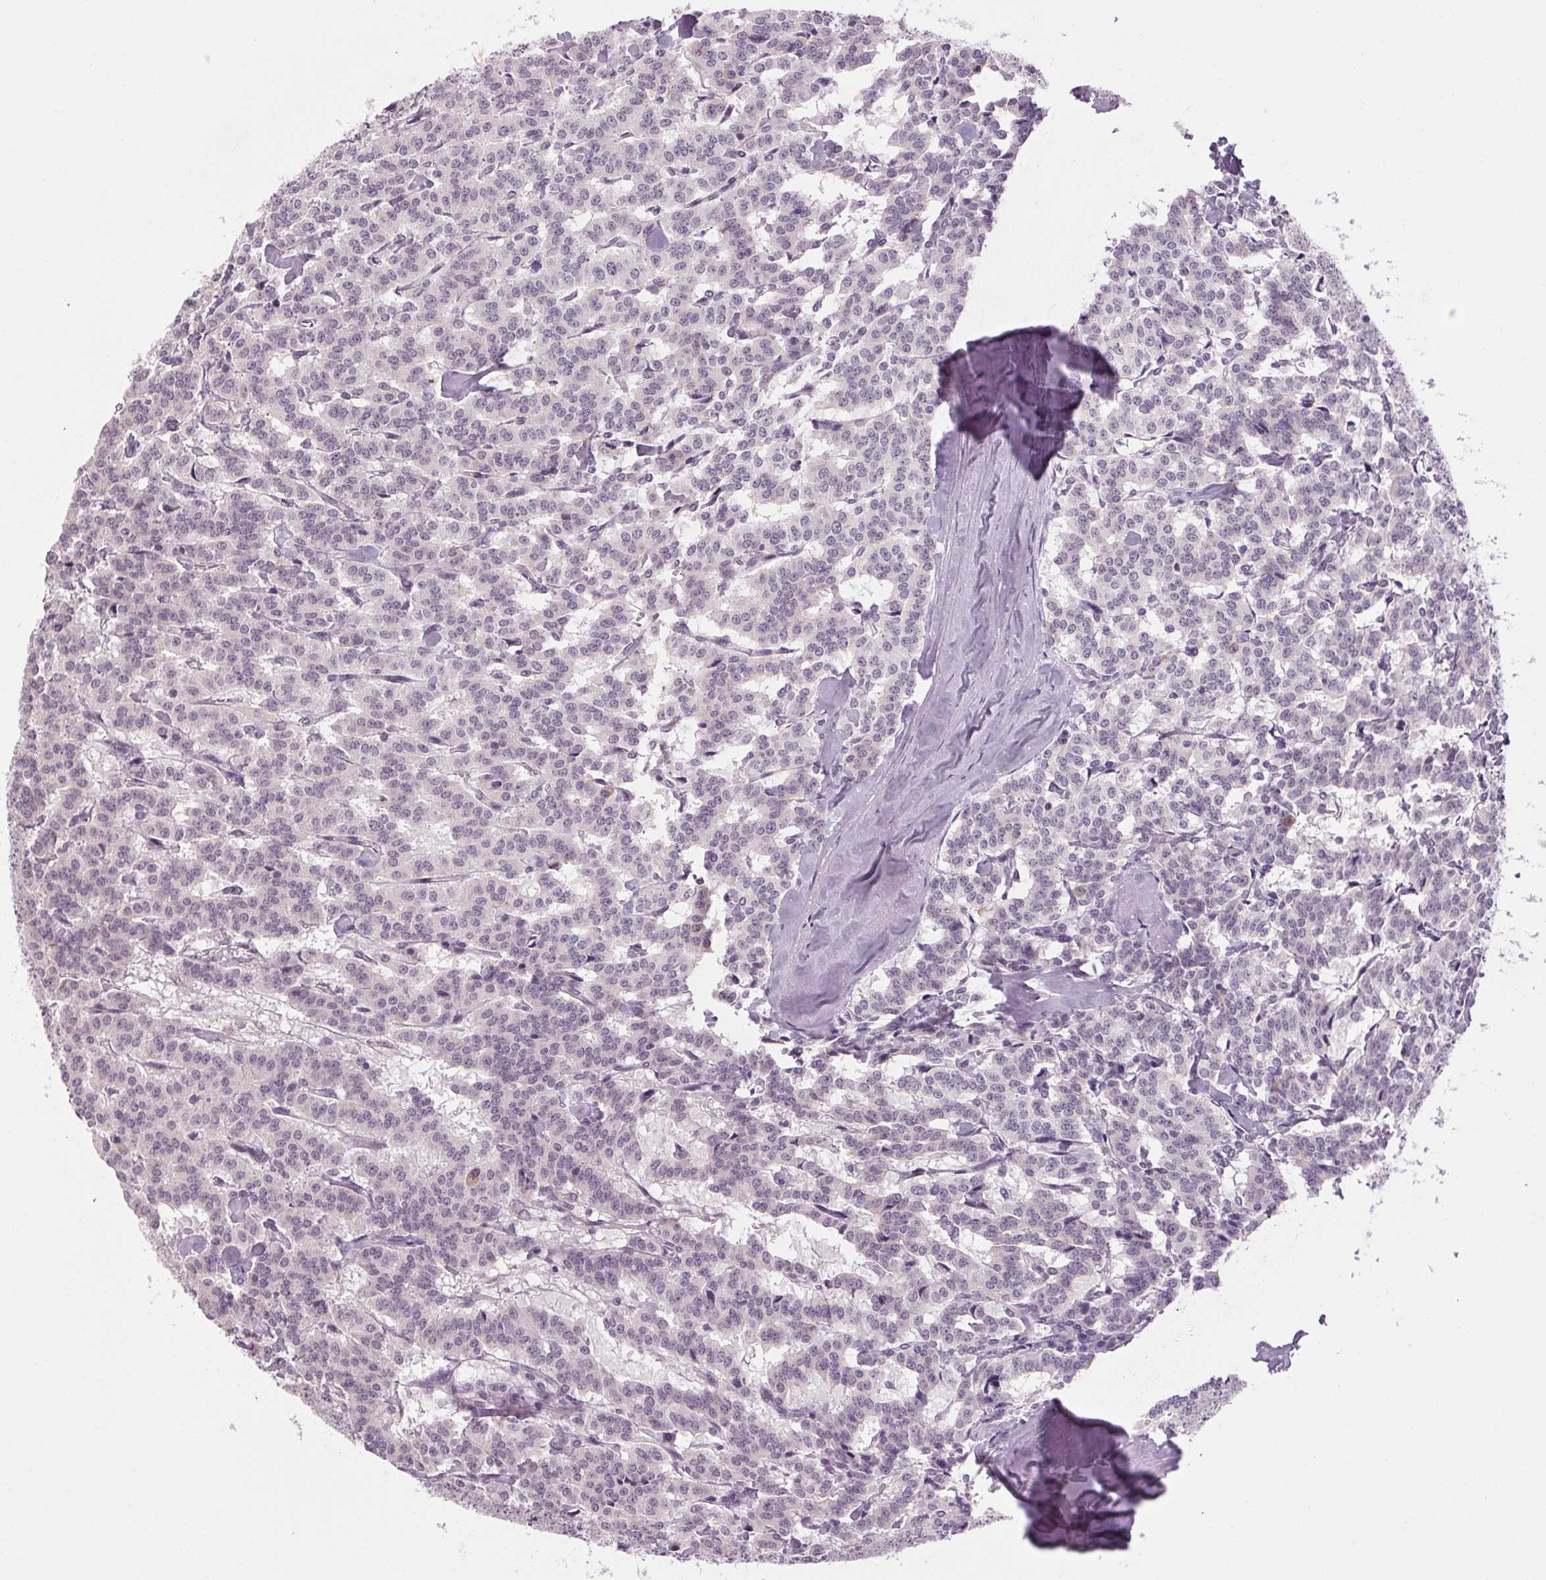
{"staining": {"intensity": "negative", "quantity": "none", "location": "none"}, "tissue": "carcinoid", "cell_type": "Tumor cells", "image_type": "cancer", "snomed": [{"axis": "morphology", "description": "Carcinoid, malignant, NOS"}, {"axis": "topography", "description": "Lung"}], "caption": "The immunohistochemistry (IHC) histopathology image has no significant expression in tumor cells of carcinoid (malignant) tissue.", "gene": "KLHL40", "patient": {"sex": "female", "age": 46}}